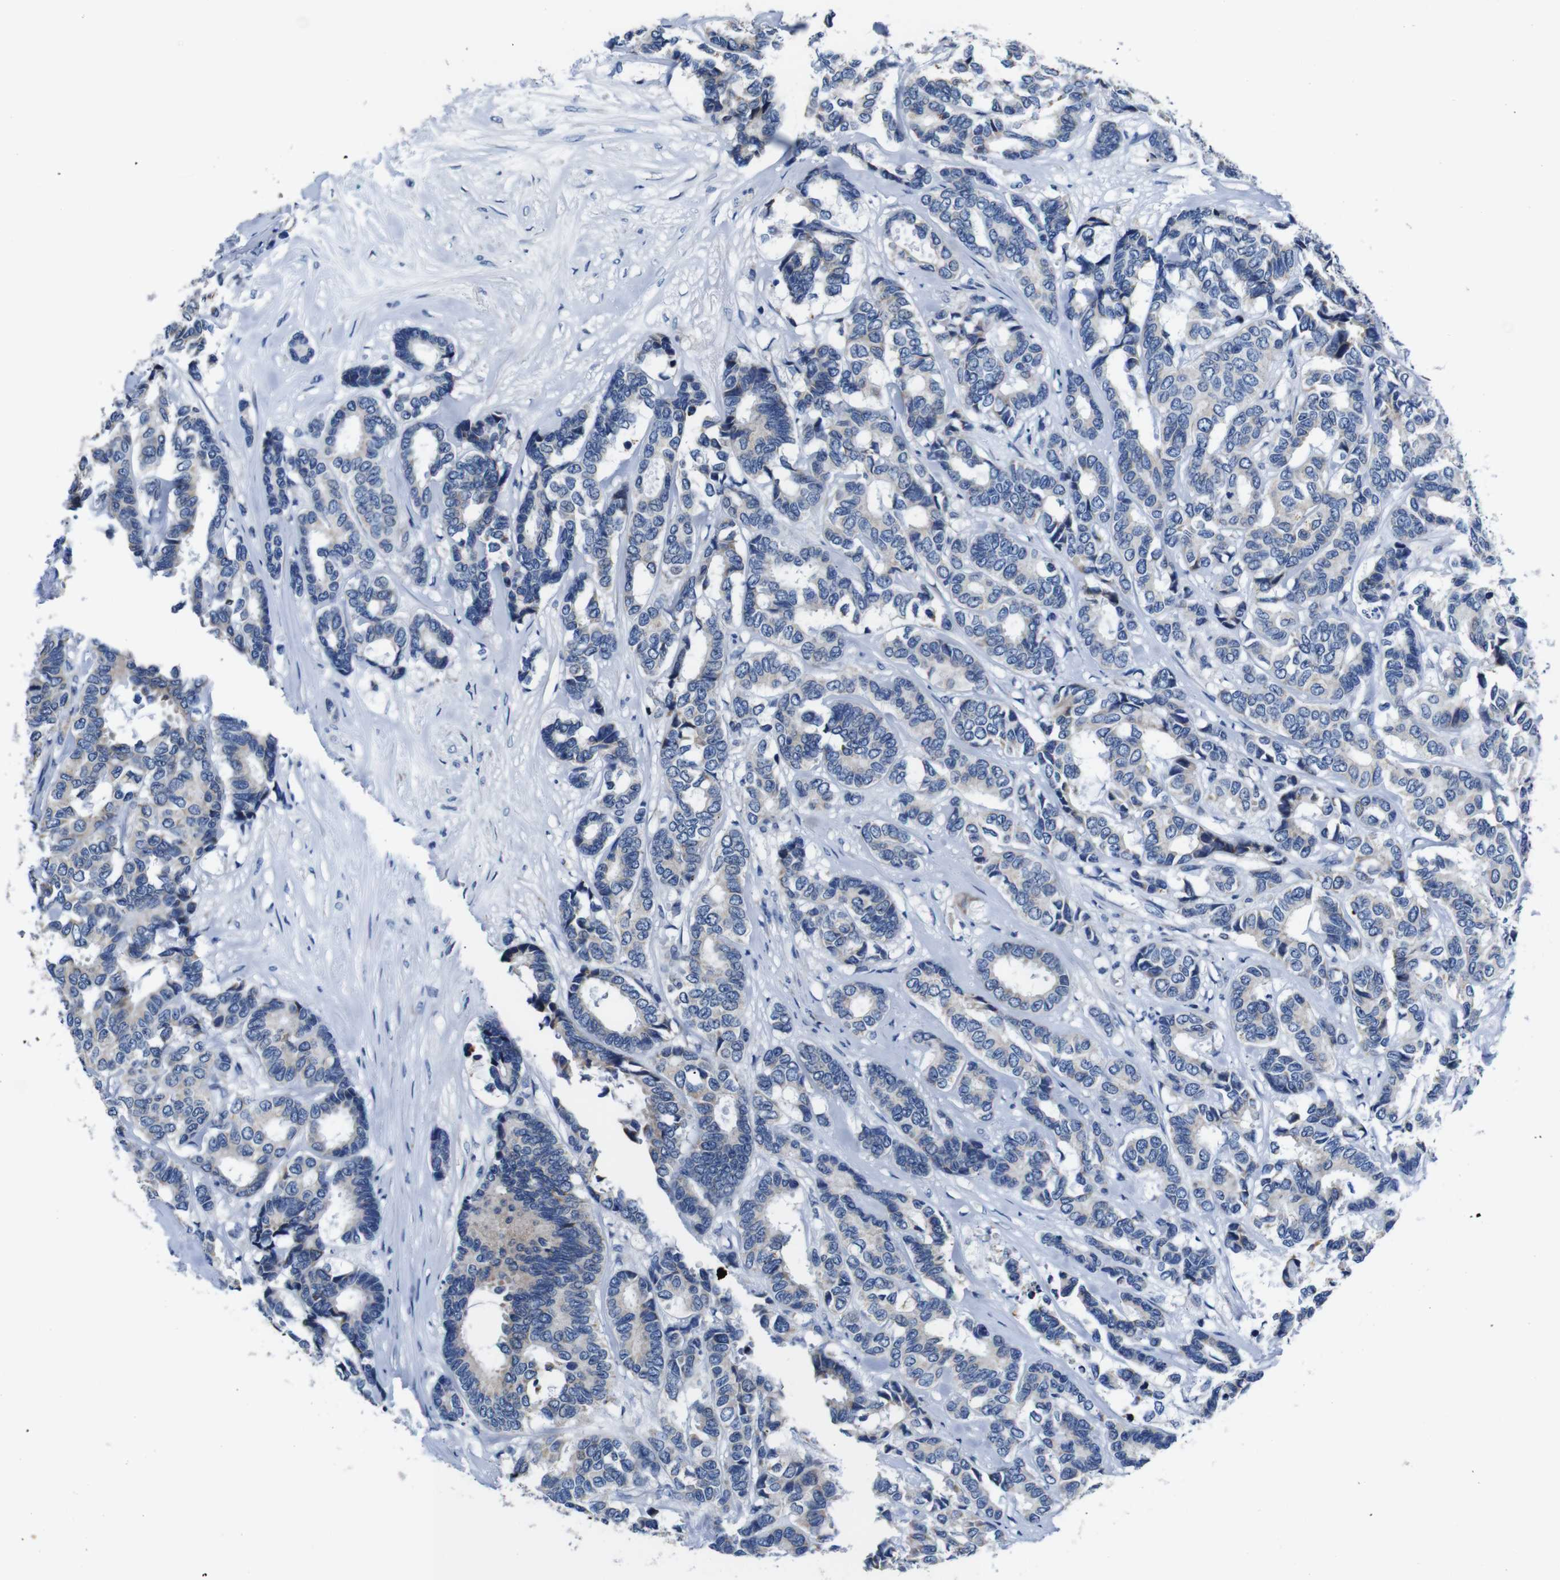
{"staining": {"intensity": "negative", "quantity": "none", "location": "none"}, "tissue": "breast cancer", "cell_type": "Tumor cells", "image_type": "cancer", "snomed": [{"axis": "morphology", "description": "Duct carcinoma"}, {"axis": "topography", "description": "Breast"}], "caption": "DAB (3,3'-diaminobenzidine) immunohistochemical staining of breast intraductal carcinoma exhibits no significant positivity in tumor cells.", "gene": "SNX19", "patient": {"sex": "female", "age": 87}}